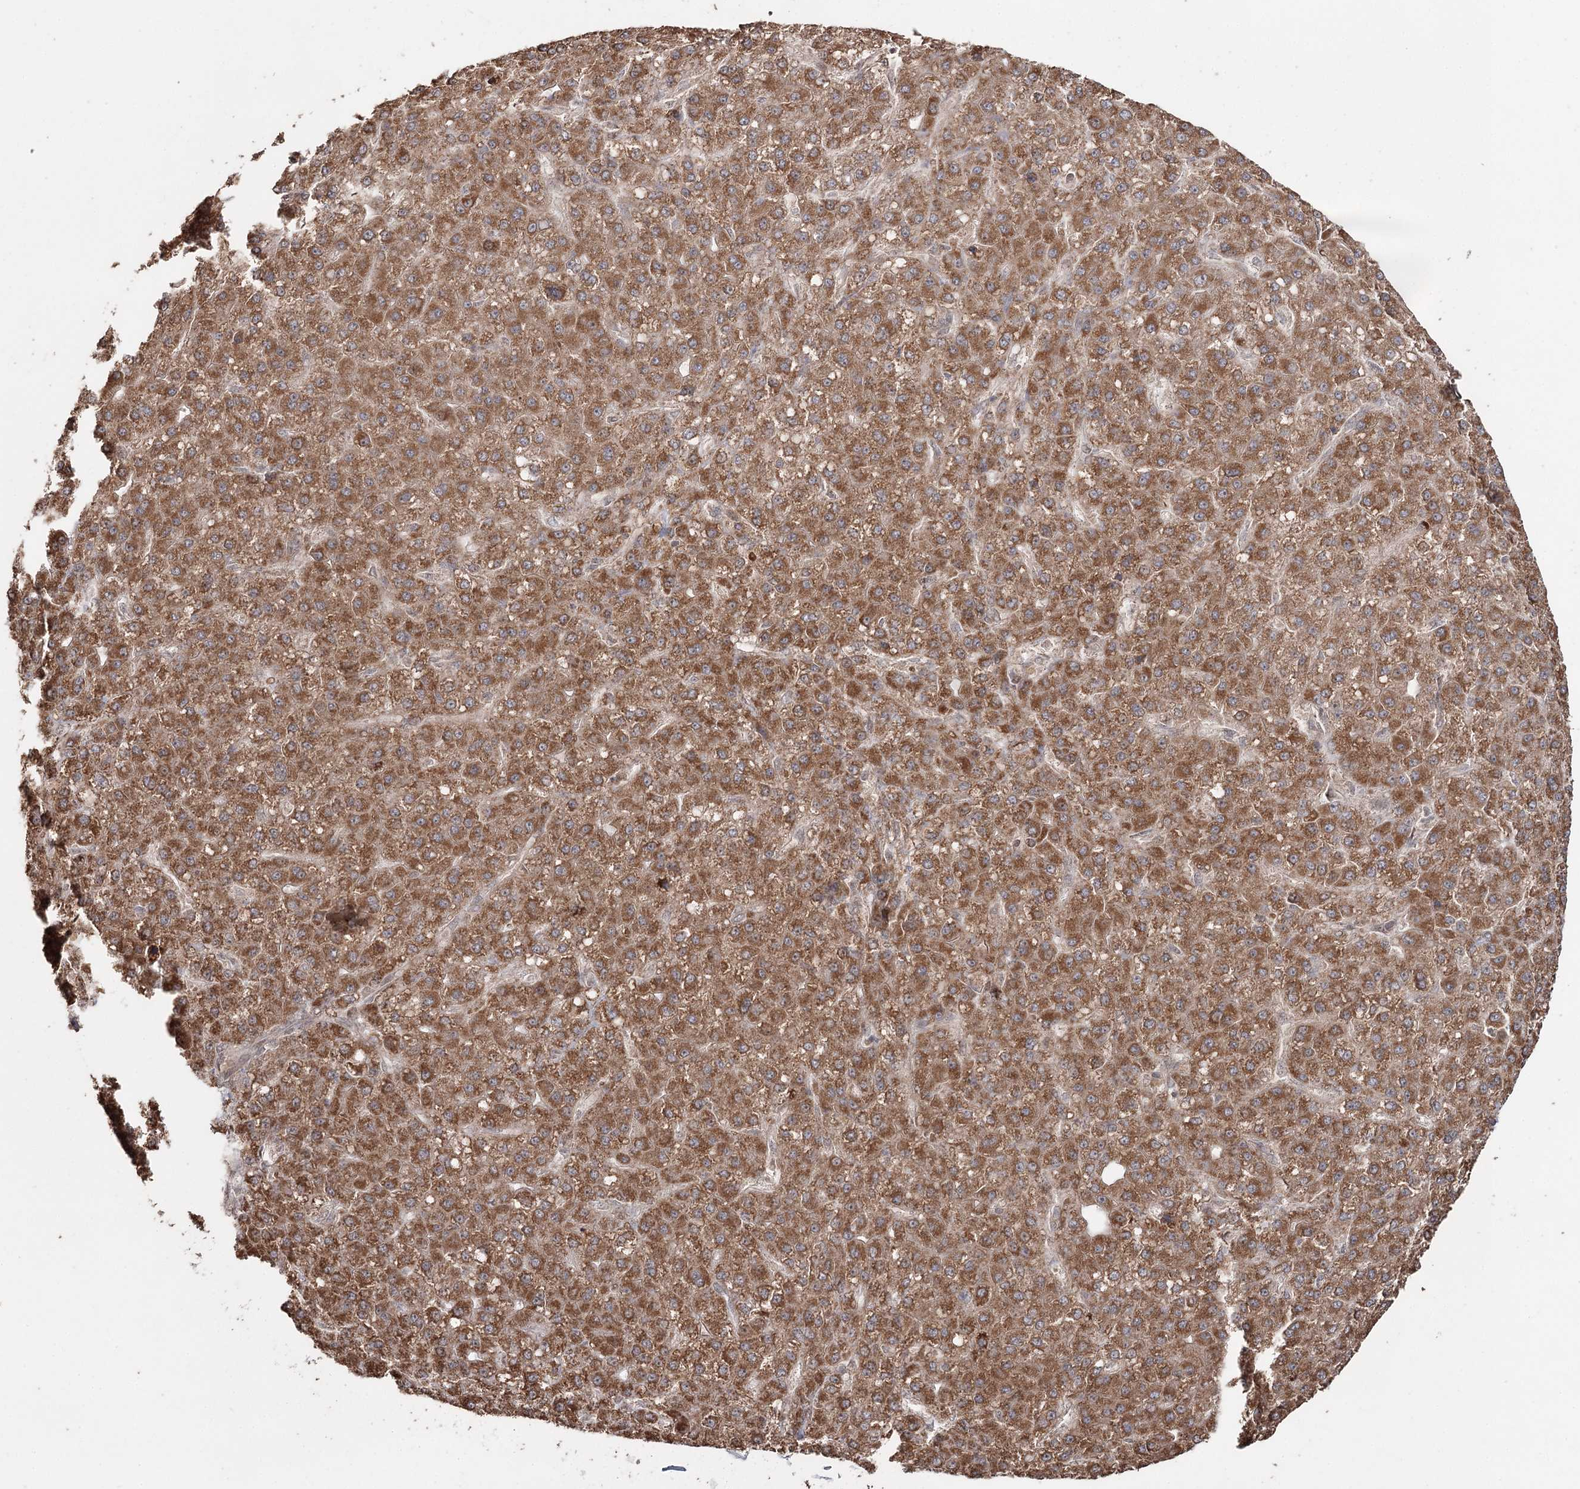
{"staining": {"intensity": "moderate", "quantity": ">75%", "location": "cytoplasmic/membranous"}, "tissue": "liver cancer", "cell_type": "Tumor cells", "image_type": "cancer", "snomed": [{"axis": "morphology", "description": "Carcinoma, Hepatocellular, NOS"}, {"axis": "topography", "description": "Liver"}], "caption": "DAB (3,3'-diaminobenzidine) immunohistochemical staining of human hepatocellular carcinoma (liver) demonstrates moderate cytoplasmic/membranous protein positivity in approximately >75% of tumor cells.", "gene": "PDHX", "patient": {"sex": "male", "age": 67}}